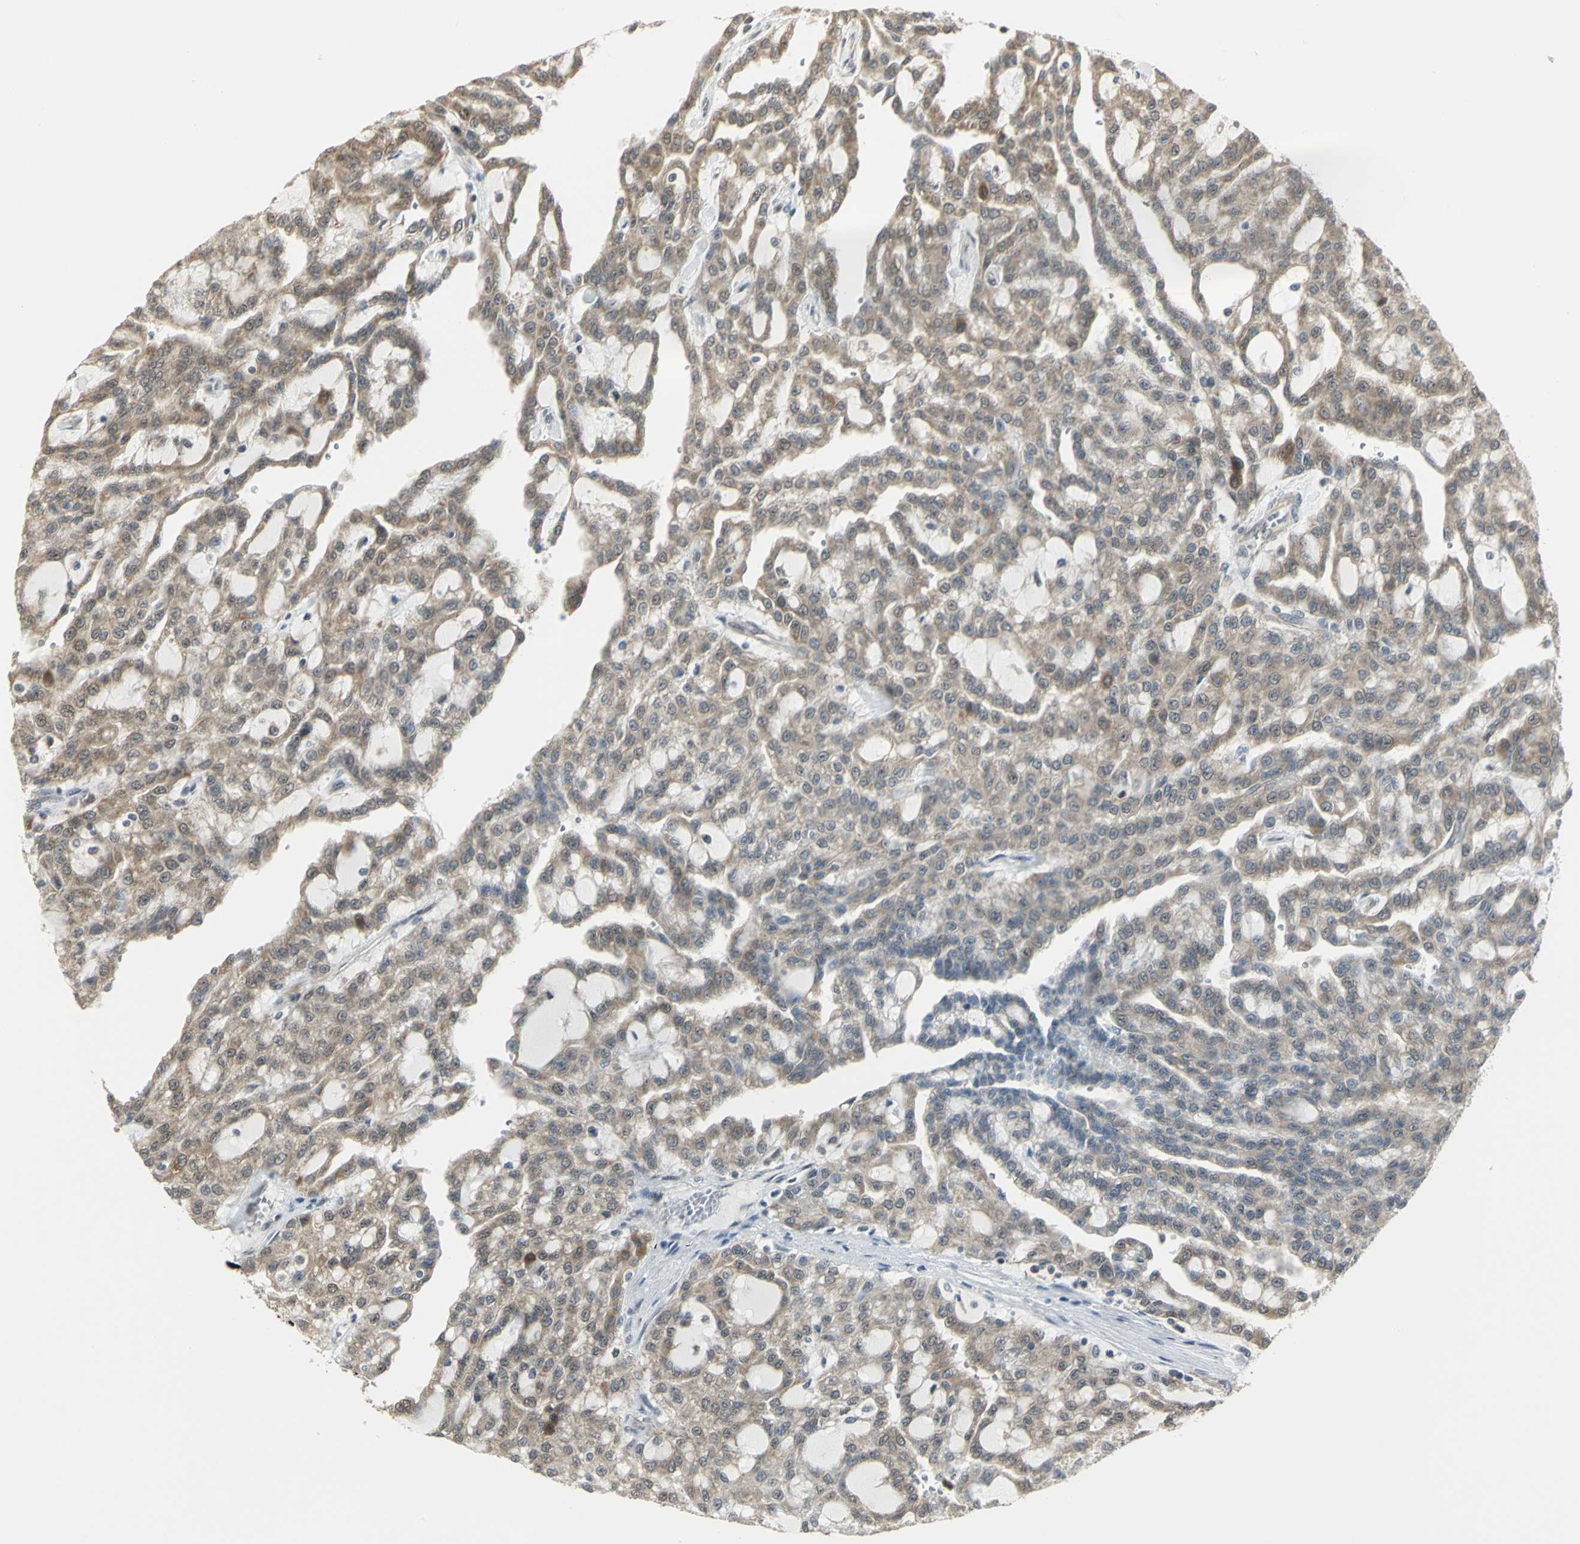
{"staining": {"intensity": "weak", "quantity": ">75%", "location": "cytoplasmic/membranous"}, "tissue": "renal cancer", "cell_type": "Tumor cells", "image_type": "cancer", "snomed": [{"axis": "morphology", "description": "Adenocarcinoma, NOS"}, {"axis": "topography", "description": "Kidney"}], "caption": "Approximately >75% of tumor cells in renal cancer (adenocarcinoma) show weak cytoplasmic/membranous protein positivity as visualized by brown immunohistochemical staining.", "gene": "PSMC4", "patient": {"sex": "male", "age": 63}}